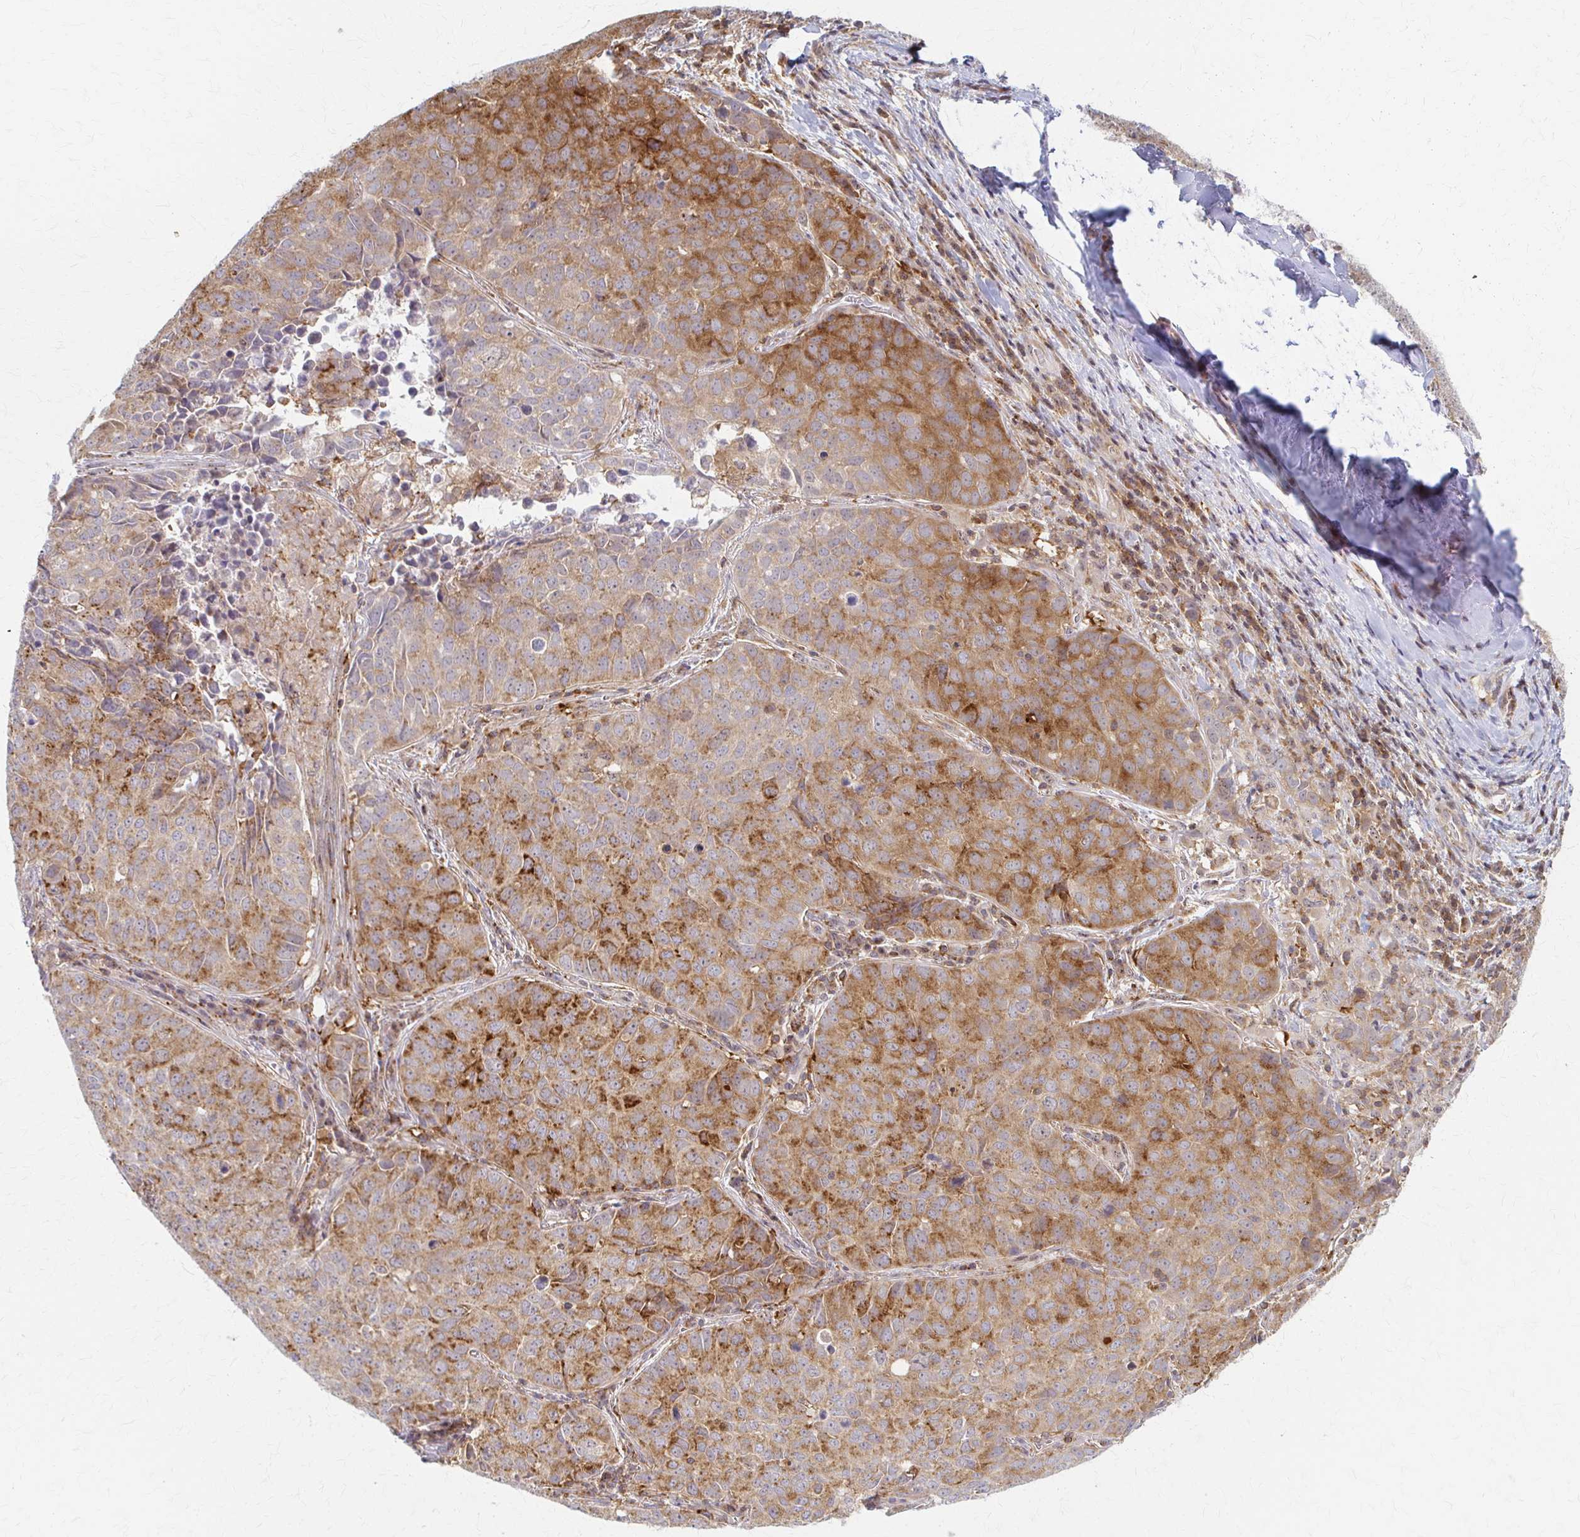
{"staining": {"intensity": "strong", "quantity": "25%-75%", "location": "cytoplasmic/membranous"}, "tissue": "lung cancer", "cell_type": "Tumor cells", "image_type": "cancer", "snomed": [{"axis": "morphology", "description": "Adenocarcinoma, NOS"}, {"axis": "topography", "description": "Lung"}], "caption": "Strong cytoplasmic/membranous positivity is present in approximately 25%-75% of tumor cells in adenocarcinoma (lung).", "gene": "ARHGAP35", "patient": {"sex": "female", "age": 50}}